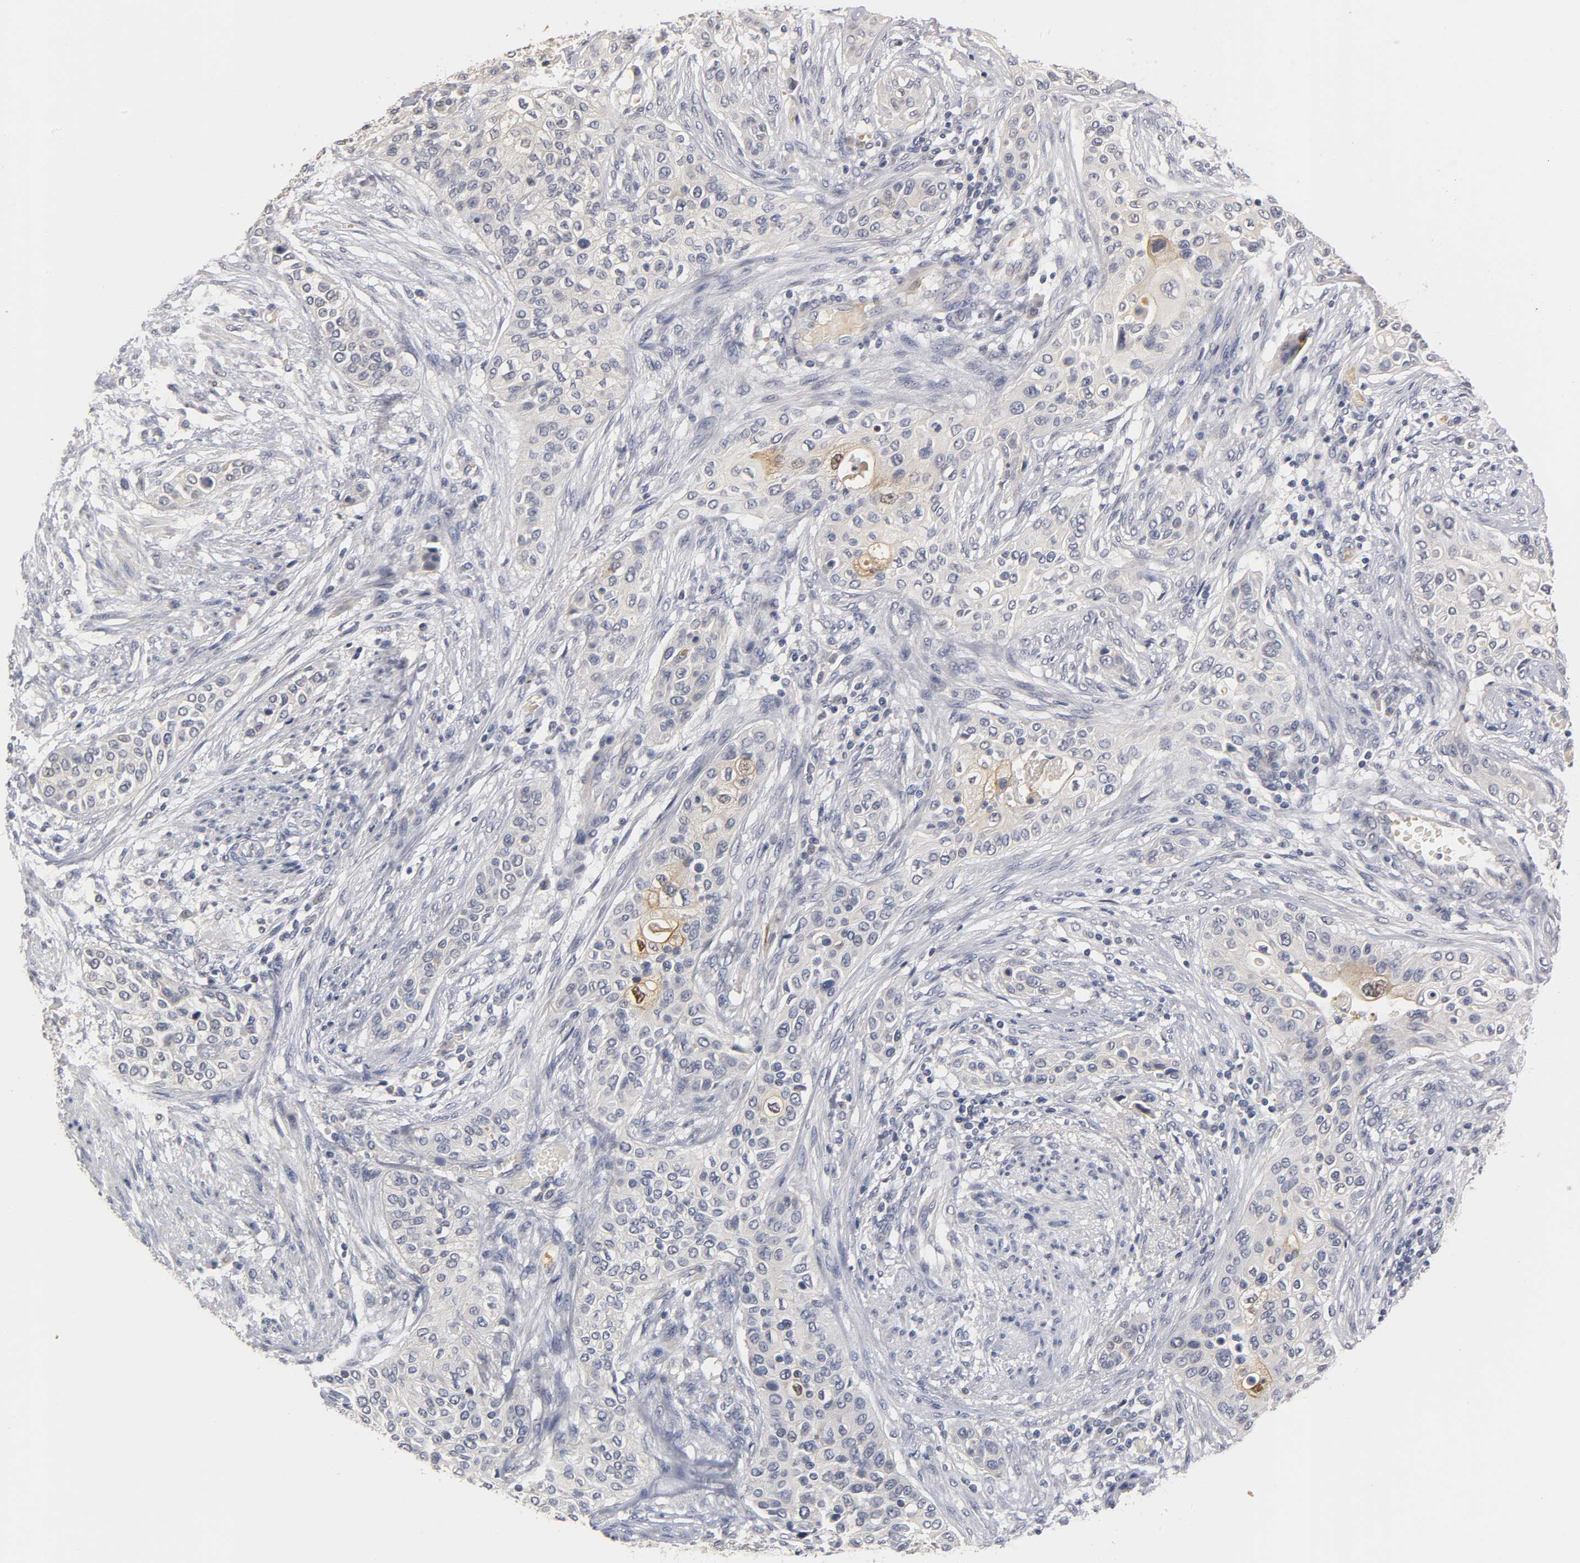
{"staining": {"intensity": "moderate", "quantity": "<25%", "location": "cytoplasmic/membranous"}, "tissue": "urothelial cancer", "cell_type": "Tumor cells", "image_type": "cancer", "snomed": [{"axis": "morphology", "description": "Urothelial carcinoma, High grade"}, {"axis": "topography", "description": "Urinary bladder"}], "caption": "Urothelial cancer stained with DAB (3,3'-diaminobenzidine) immunohistochemistry (IHC) displays low levels of moderate cytoplasmic/membranous expression in approximately <25% of tumor cells.", "gene": "OVOL1", "patient": {"sex": "male", "age": 74}}